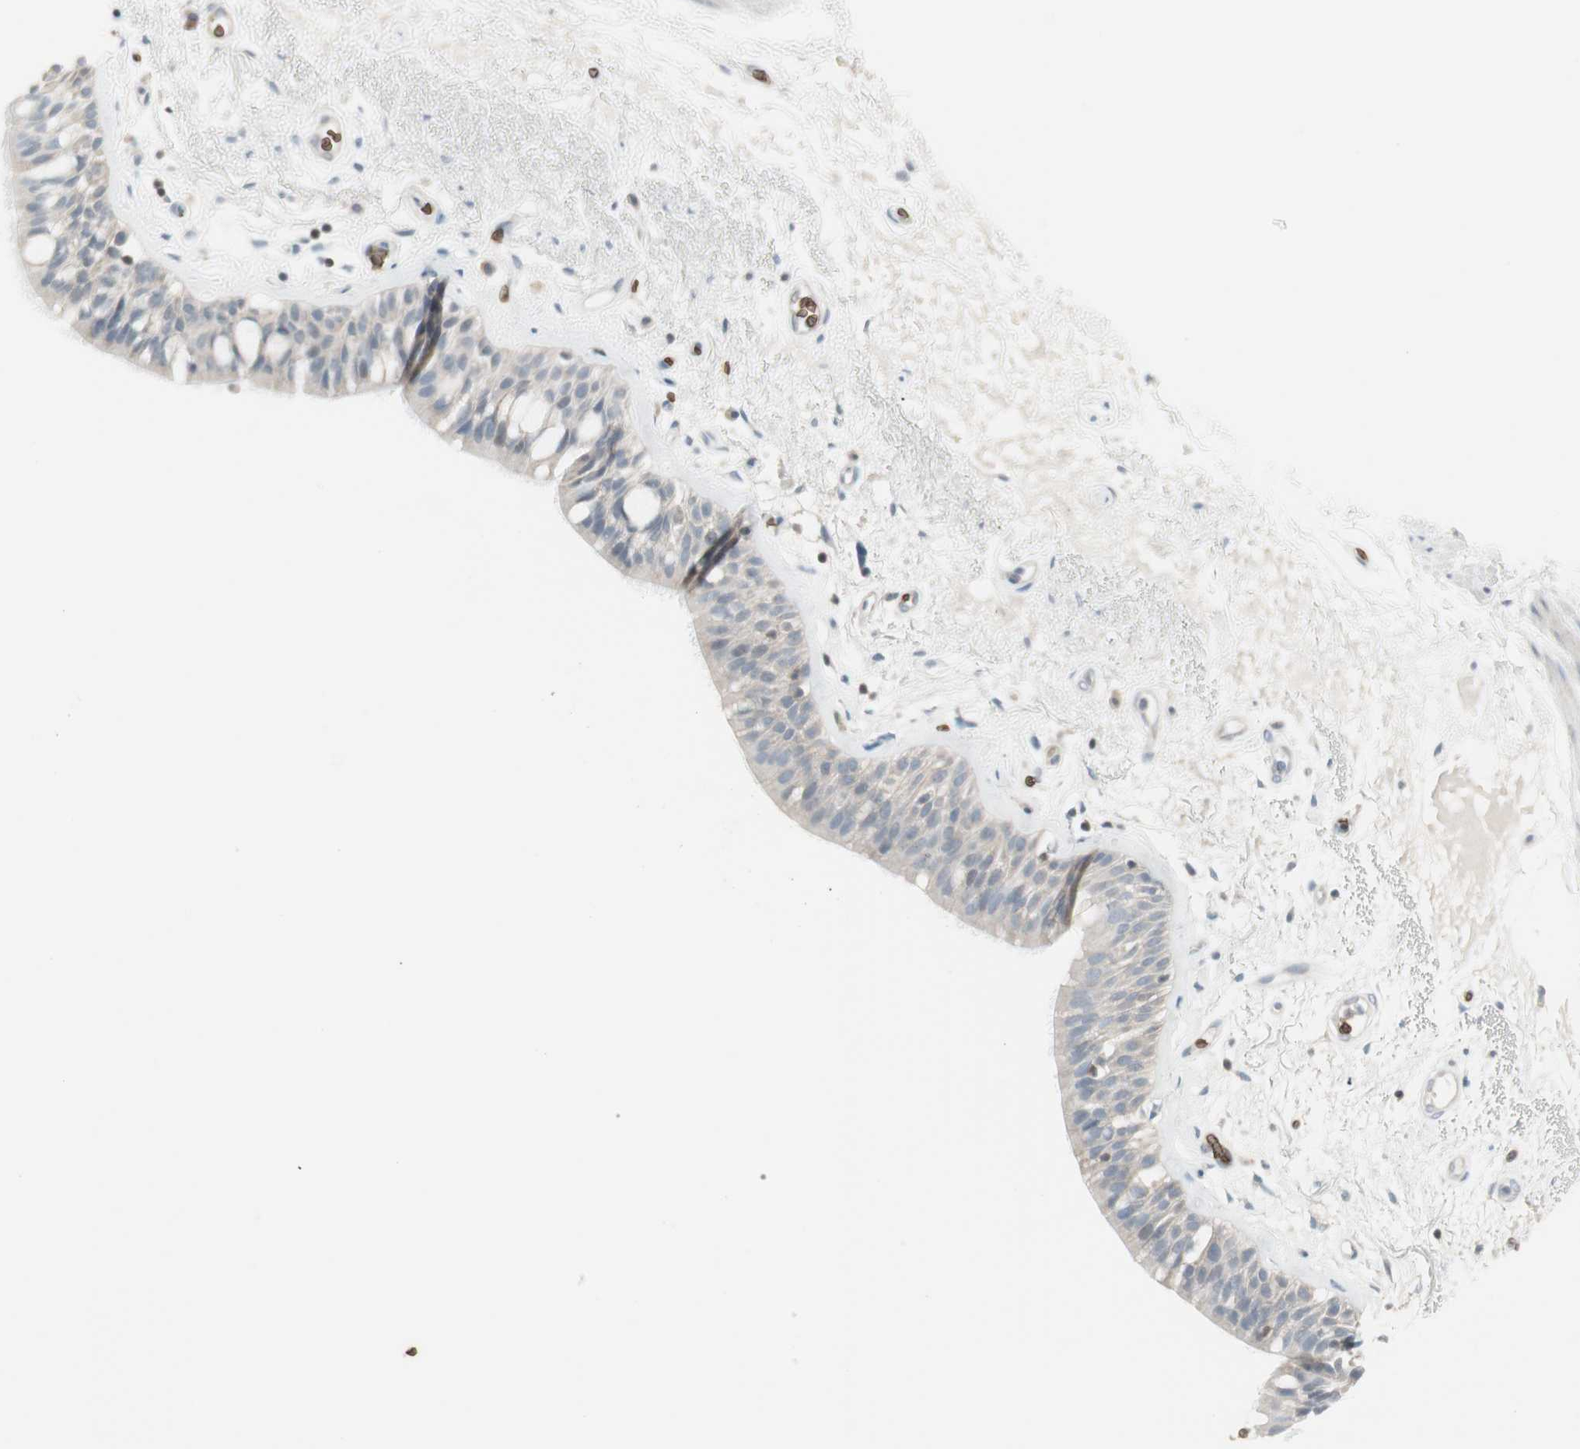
{"staining": {"intensity": "weak", "quantity": "<25%", "location": "cytoplasmic/membranous"}, "tissue": "bronchus", "cell_type": "Respiratory epithelial cells", "image_type": "normal", "snomed": [{"axis": "morphology", "description": "Normal tissue, NOS"}, {"axis": "topography", "description": "Bronchus"}], "caption": "Respiratory epithelial cells show no significant protein staining in normal bronchus. The staining was performed using DAB to visualize the protein expression in brown, while the nuclei were stained in blue with hematoxylin (Magnification: 20x).", "gene": "MAP4K1", "patient": {"sex": "male", "age": 66}}